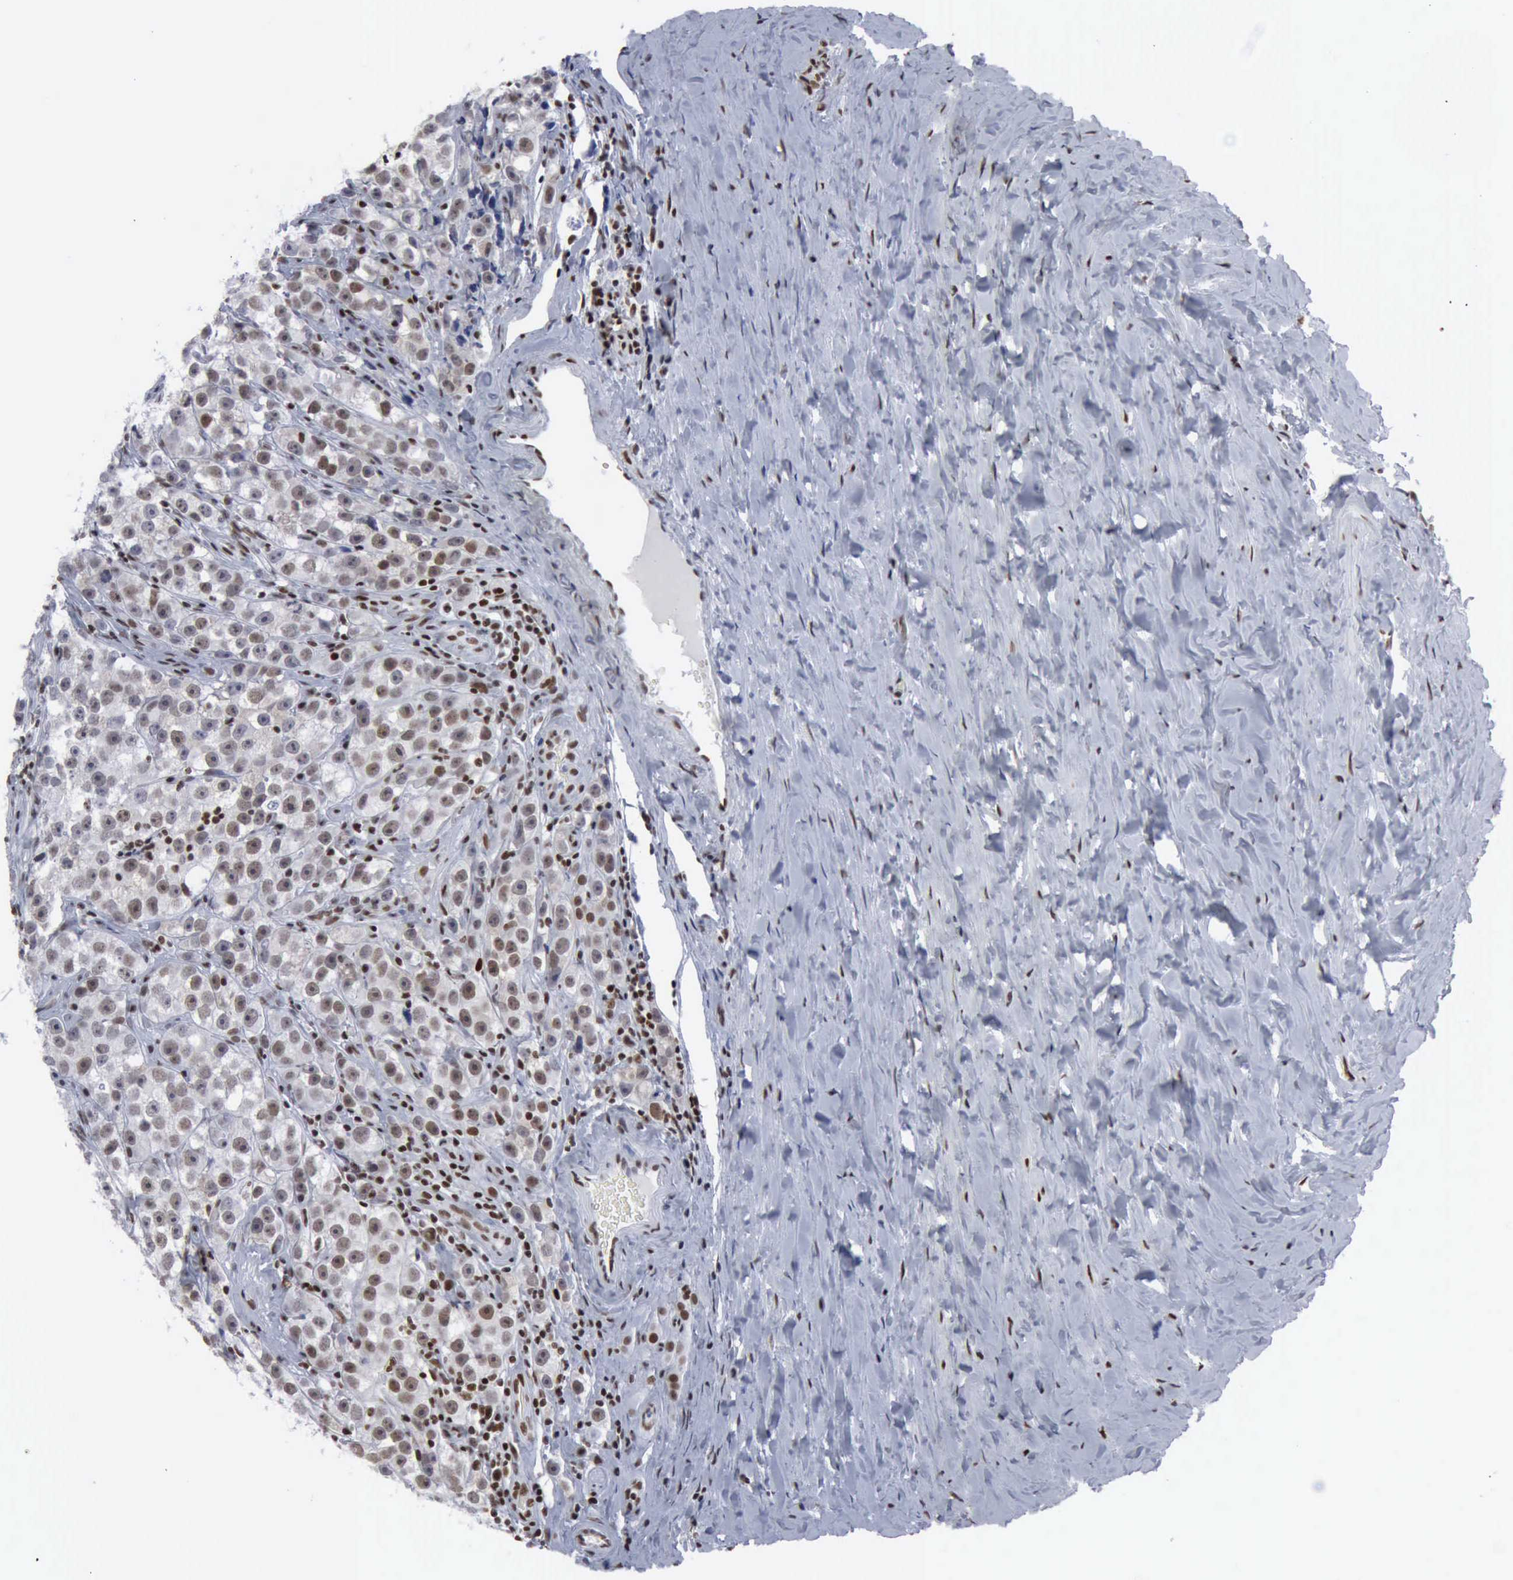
{"staining": {"intensity": "moderate", "quantity": ">75%", "location": "nuclear"}, "tissue": "testis cancer", "cell_type": "Tumor cells", "image_type": "cancer", "snomed": [{"axis": "morphology", "description": "Seminoma, NOS"}, {"axis": "topography", "description": "Testis"}], "caption": "Immunohistochemical staining of human testis cancer reveals moderate nuclear protein expression in about >75% of tumor cells.", "gene": "XPA", "patient": {"sex": "male", "age": 32}}